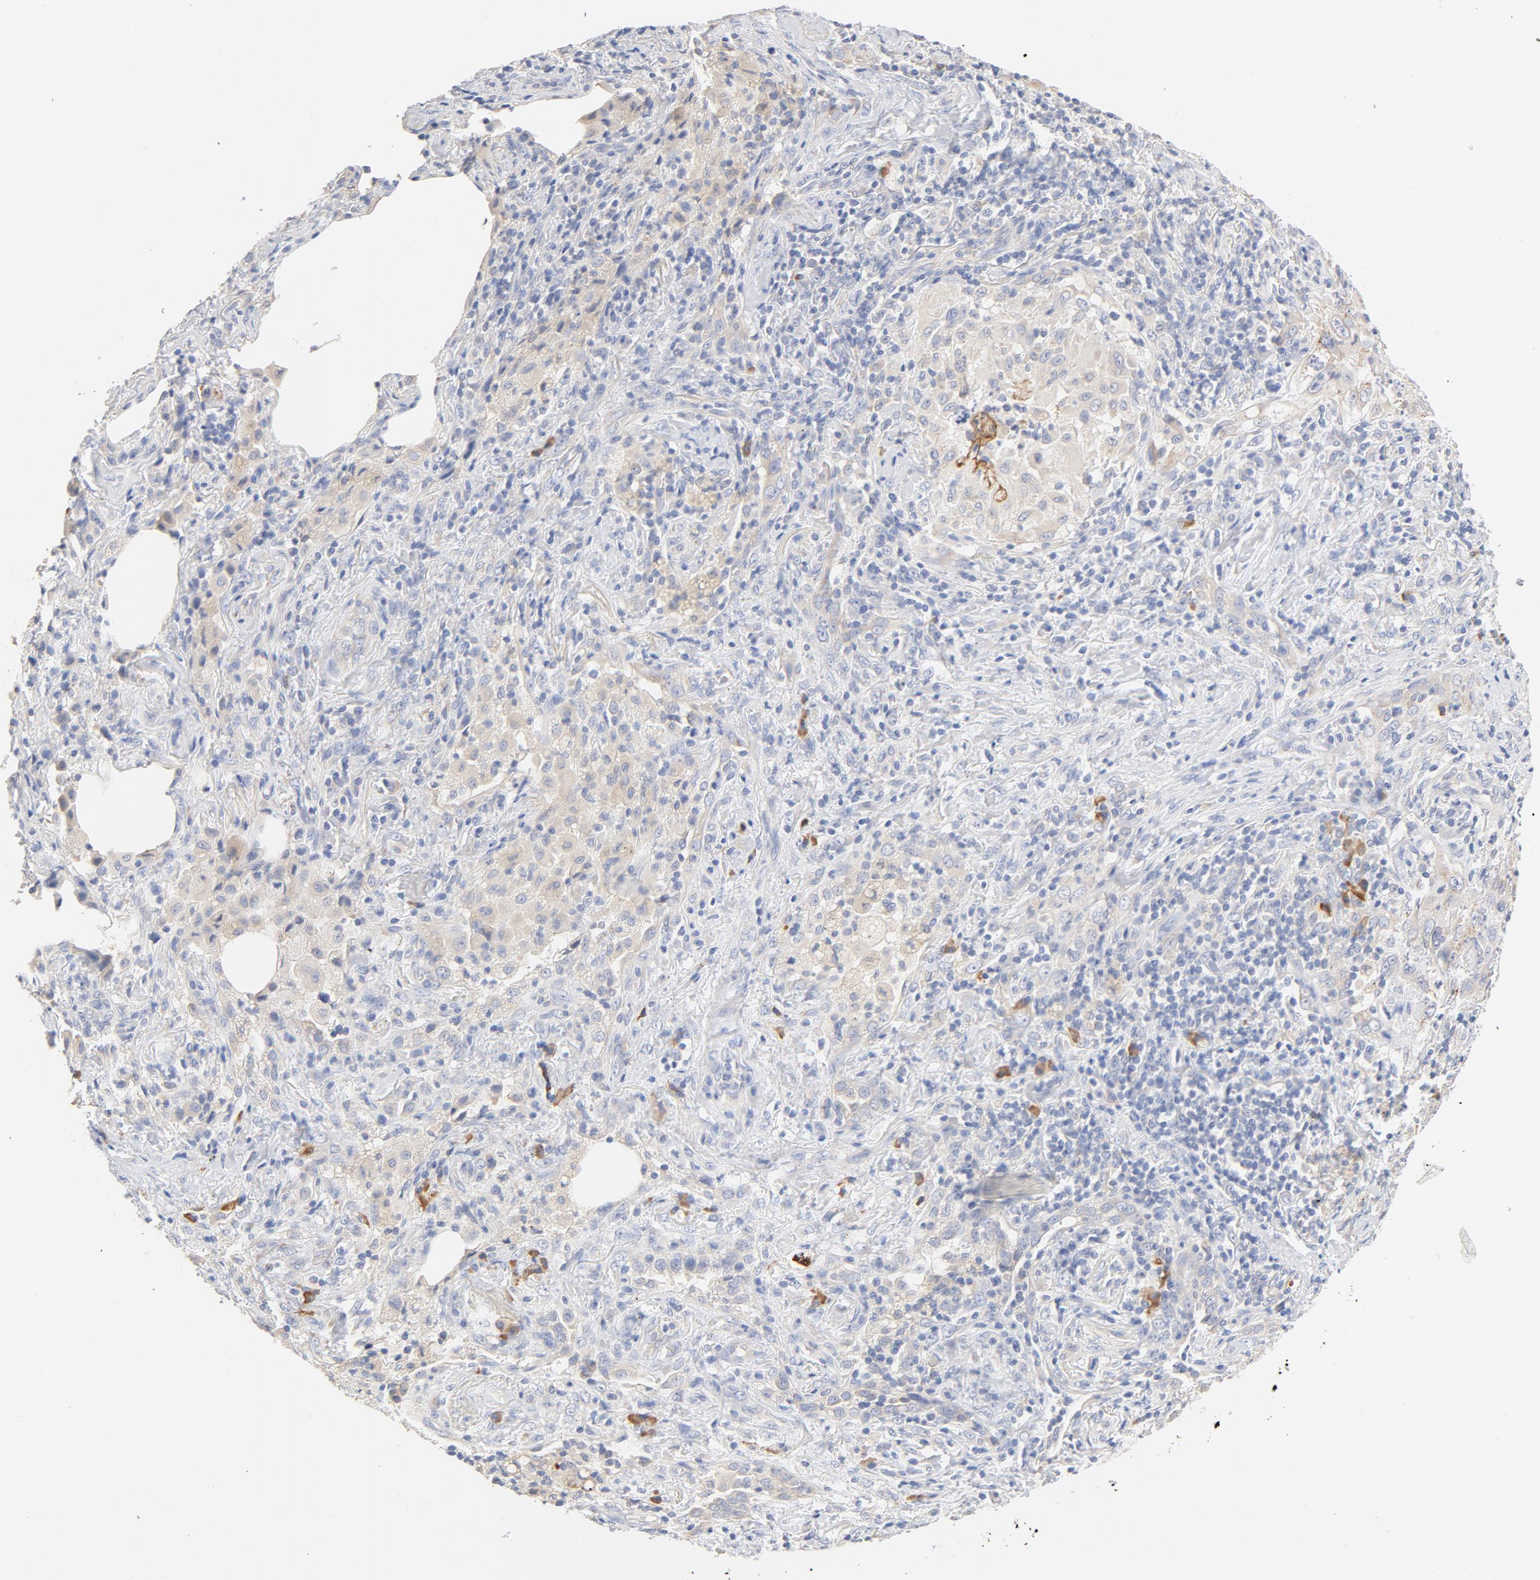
{"staining": {"intensity": "weak", "quantity": "<25%", "location": "cytoplasmic/membranous"}, "tissue": "lung cancer", "cell_type": "Tumor cells", "image_type": "cancer", "snomed": [{"axis": "morphology", "description": "Squamous cell carcinoma, NOS"}, {"axis": "topography", "description": "Lung"}], "caption": "Immunohistochemical staining of human lung cancer (squamous cell carcinoma) reveals no significant staining in tumor cells. (Stains: DAB immunohistochemistry with hematoxylin counter stain, Microscopy: brightfield microscopy at high magnification).", "gene": "TLR4", "patient": {"sex": "female", "age": 67}}